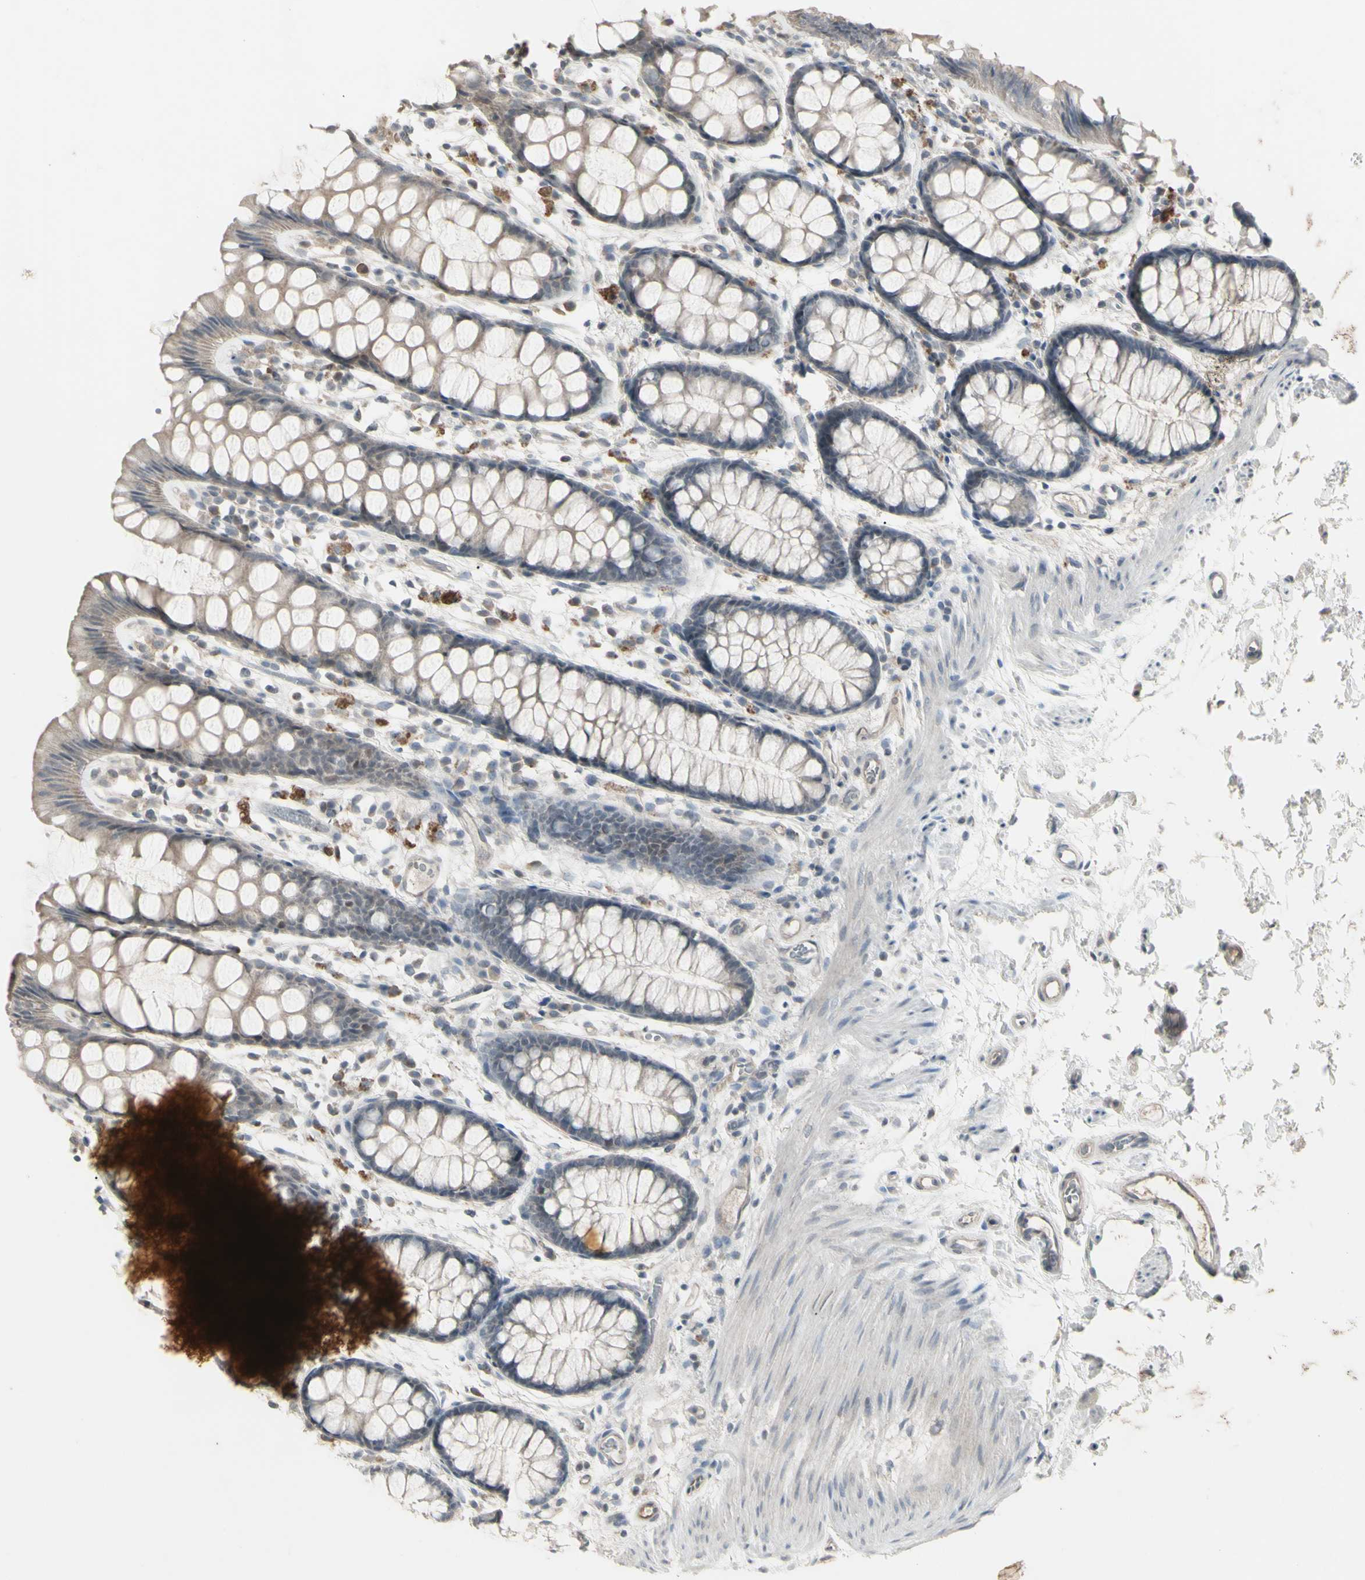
{"staining": {"intensity": "weak", "quantity": ">75%", "location": "cytoplasmic/membranous"}, "tissue": "rectum", "cell_type": "Glandular cells", "image_type": "normal", "snomed": [{"axis": "morphology", "description": "Normal tissue, NOS"}, {"axis": "topography", "description": "Rectum"}], "caption": "Glandular cells exhibit low levels of weak cytoplasmic/membranous positivity in about >75% of cells in unremarkable rectum.", "gene": "PIAS4", "patient": {"sex": "female", "age": 66}}